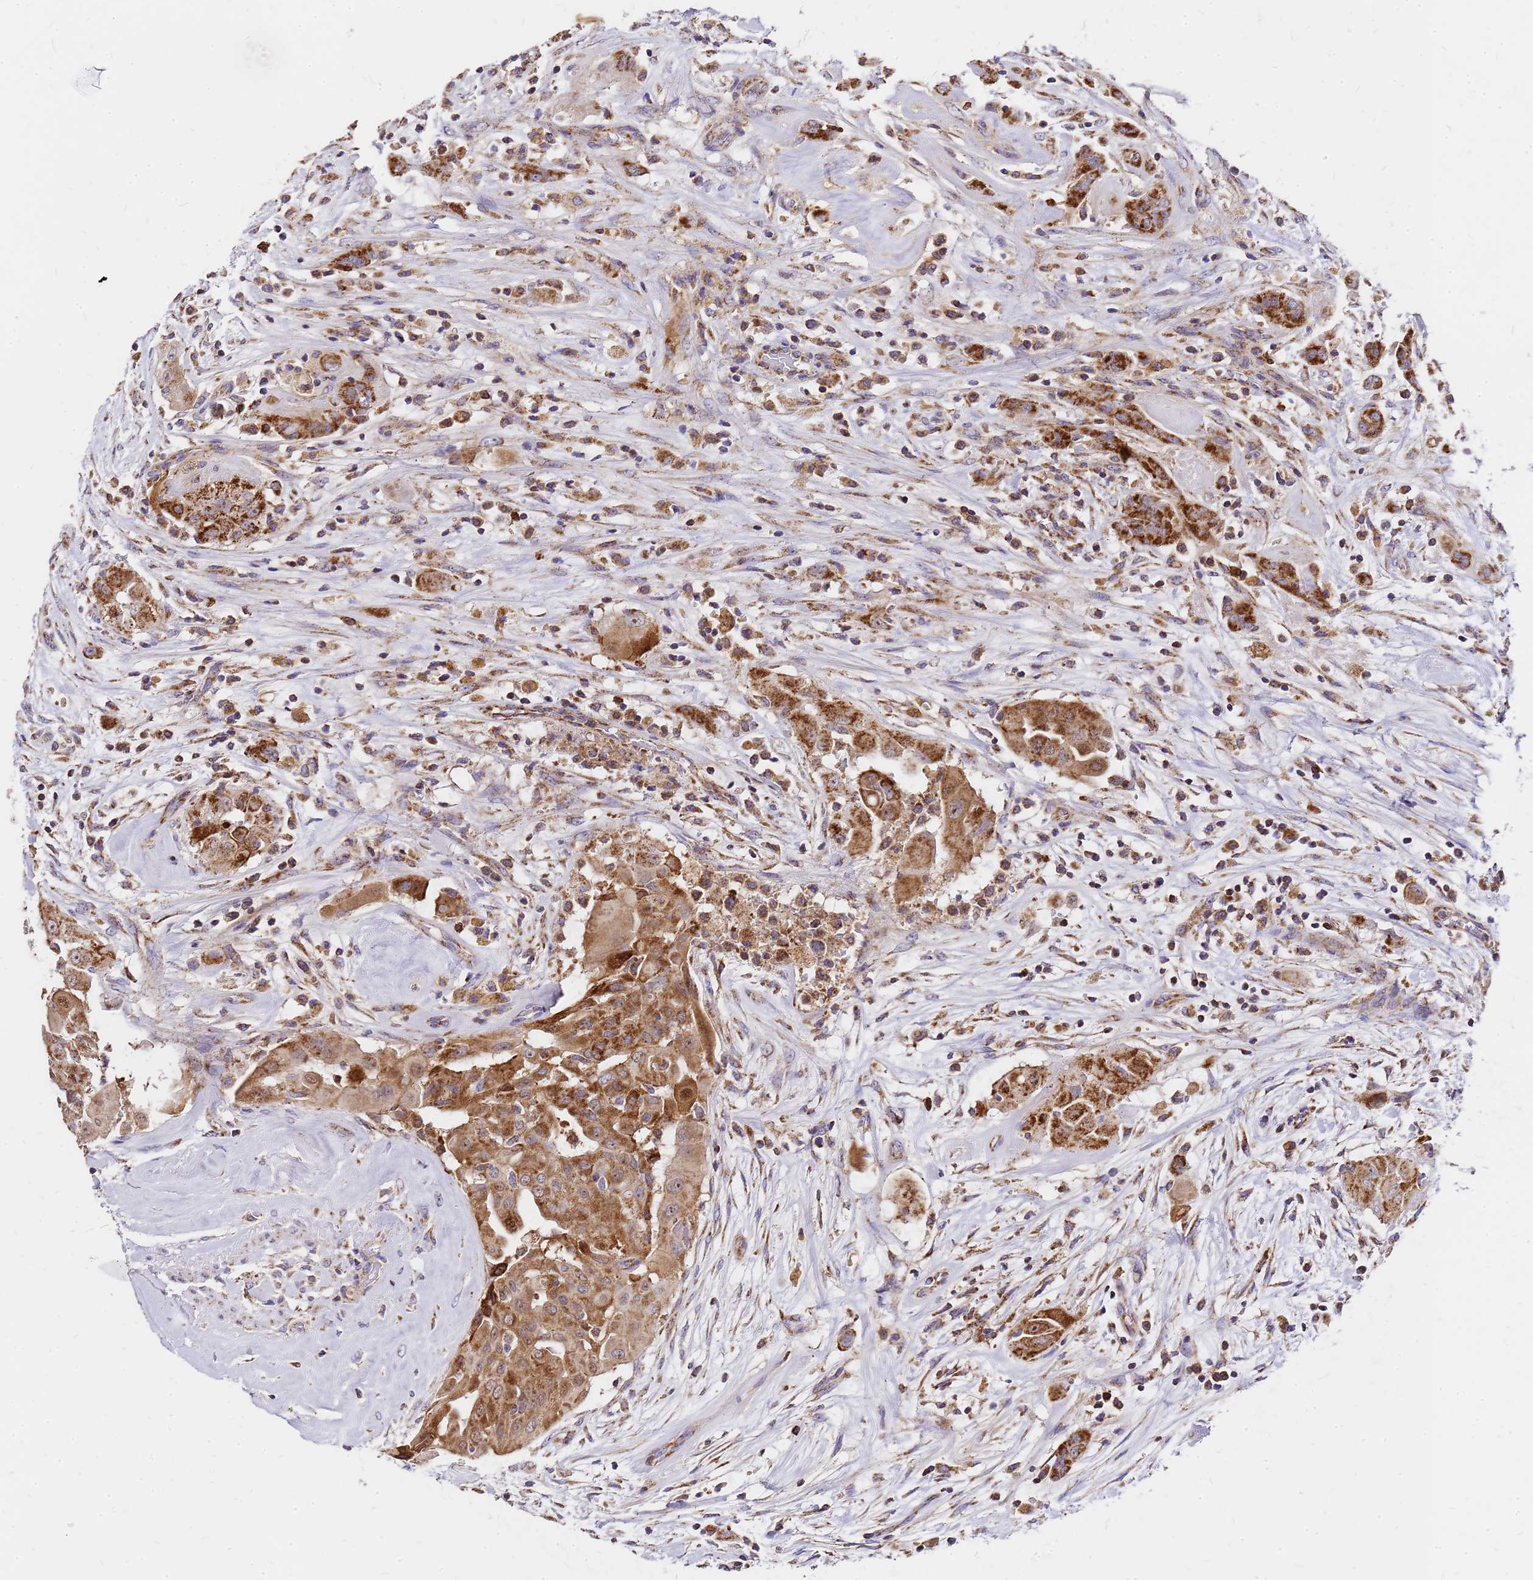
{"staining": {"intensity": "moderate", "quantity": ">75%", "location": "cytoplasmic/membranous"}, "tissue": "thyroid cancer", "cell_type": "Tumor cells", "image_type": "cancer", "snomed": [{"axis": "morphology", "description": "Papillary adenocarcinoma, NOS"}, {"axis": "topography", "description": "Thyroid gland"}], "caption": "Immunohistochemistry staining of papillary adenocarcinoma (thyroid), which demonstrates medium levels of moderate cytoplasmic/membranous positivity in about >75% of tumor cells indicating moderate cytoplasmic/membranous protein staining. The staining was performed using DAB (3,3'-diaminobenzidine) (brown) for protein detection and nuclei were counterstained in hematoxylin (blue).", "gene": "MRPS26", "patient": {"sex": "female", "age": 59}}